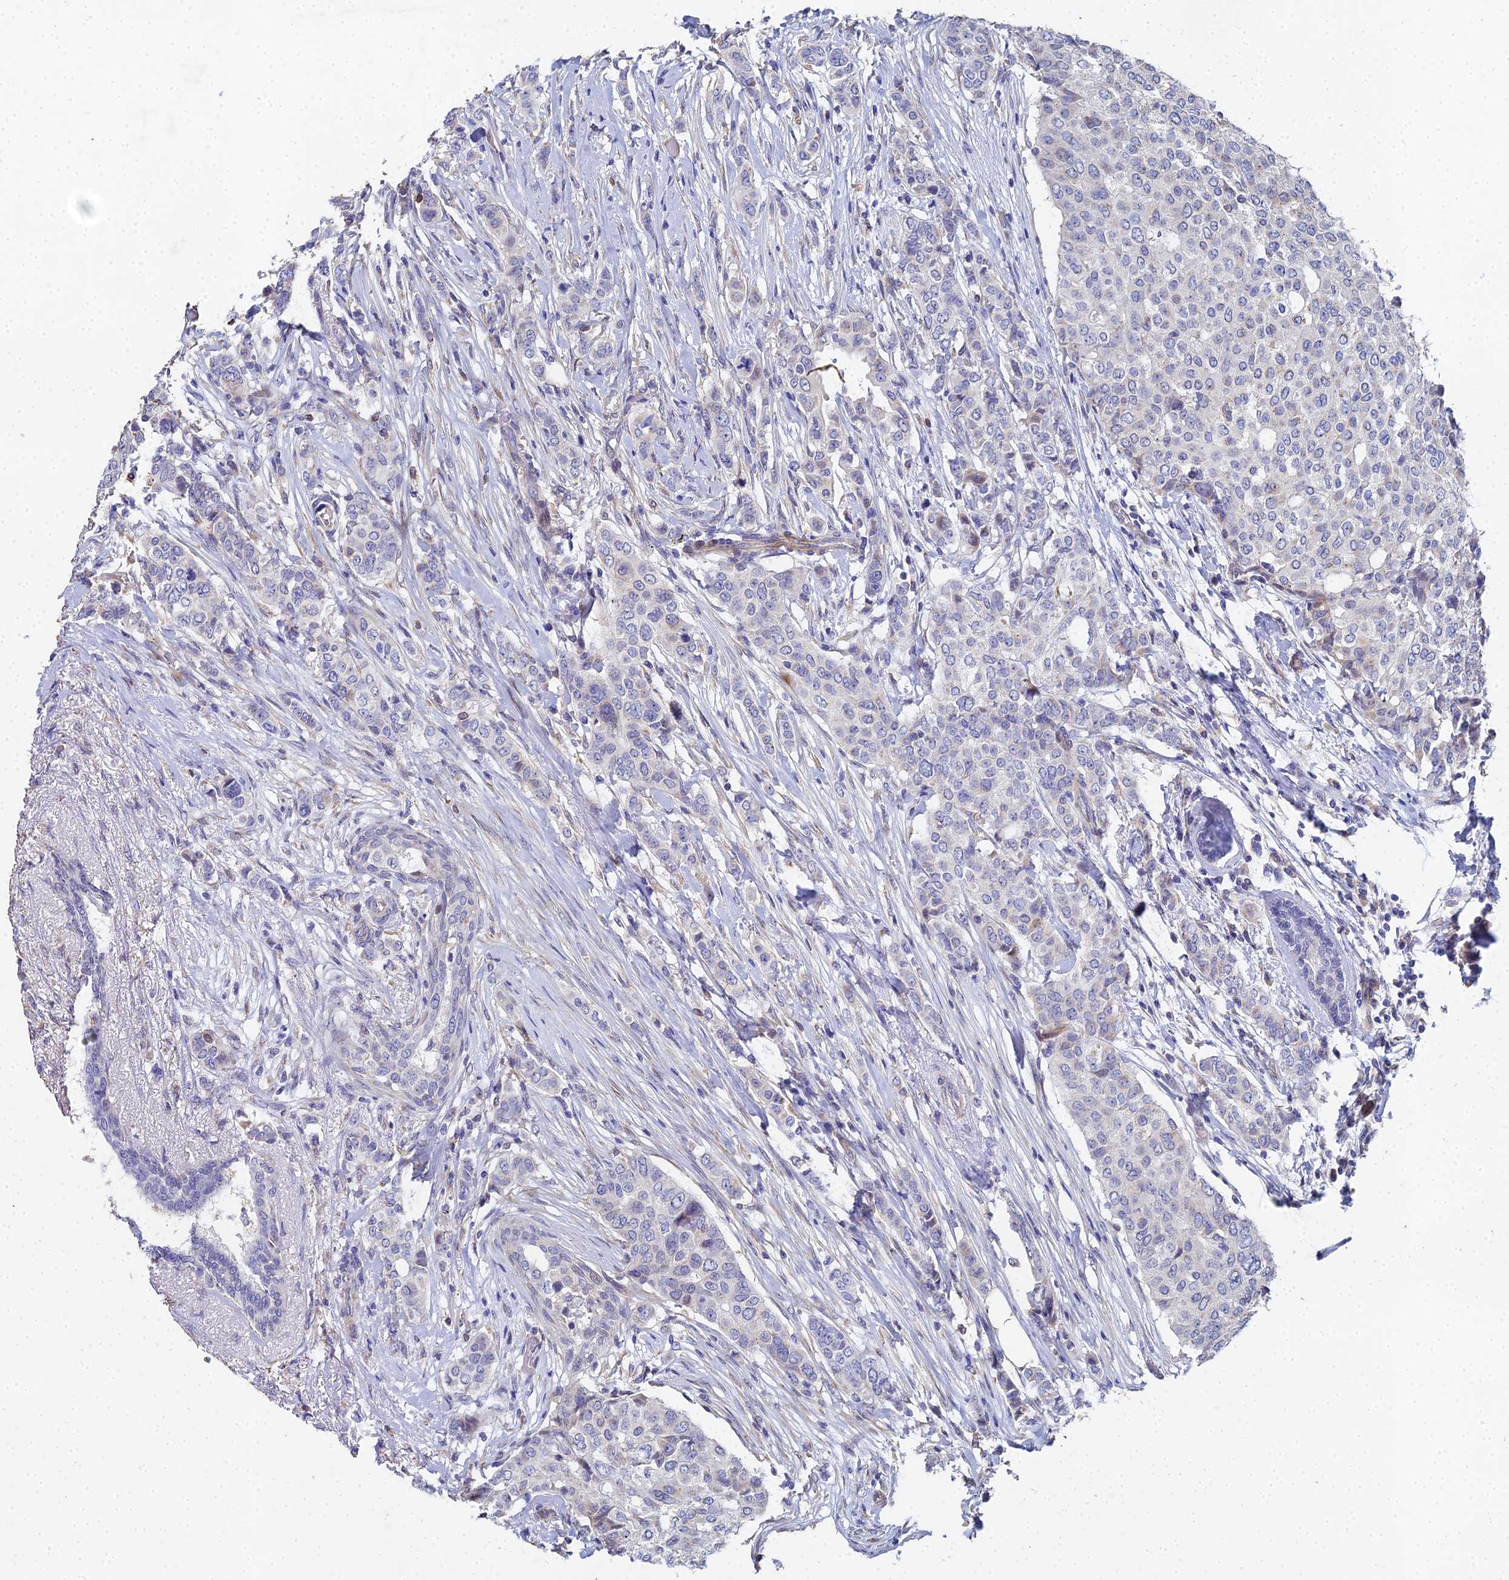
{"staining": {"intensity": "negative", "quantity": "none", "location": "none"}, "tissue": "breast cancer", "cell_type": "Tumor cells", "image_type": "cancer", "snomed": [{"axis": "morphology", "description": "Lobular carcinoma"}, {"axis": "topography", "description": "Breast"}], "caption": "This is an immunohistochemistry histopathology image of lobular carcinoma (breast). There is no expression in tumor cells.", "gene": "ENSG00000268674", "patient": {"sex": "female", "age": 51}}